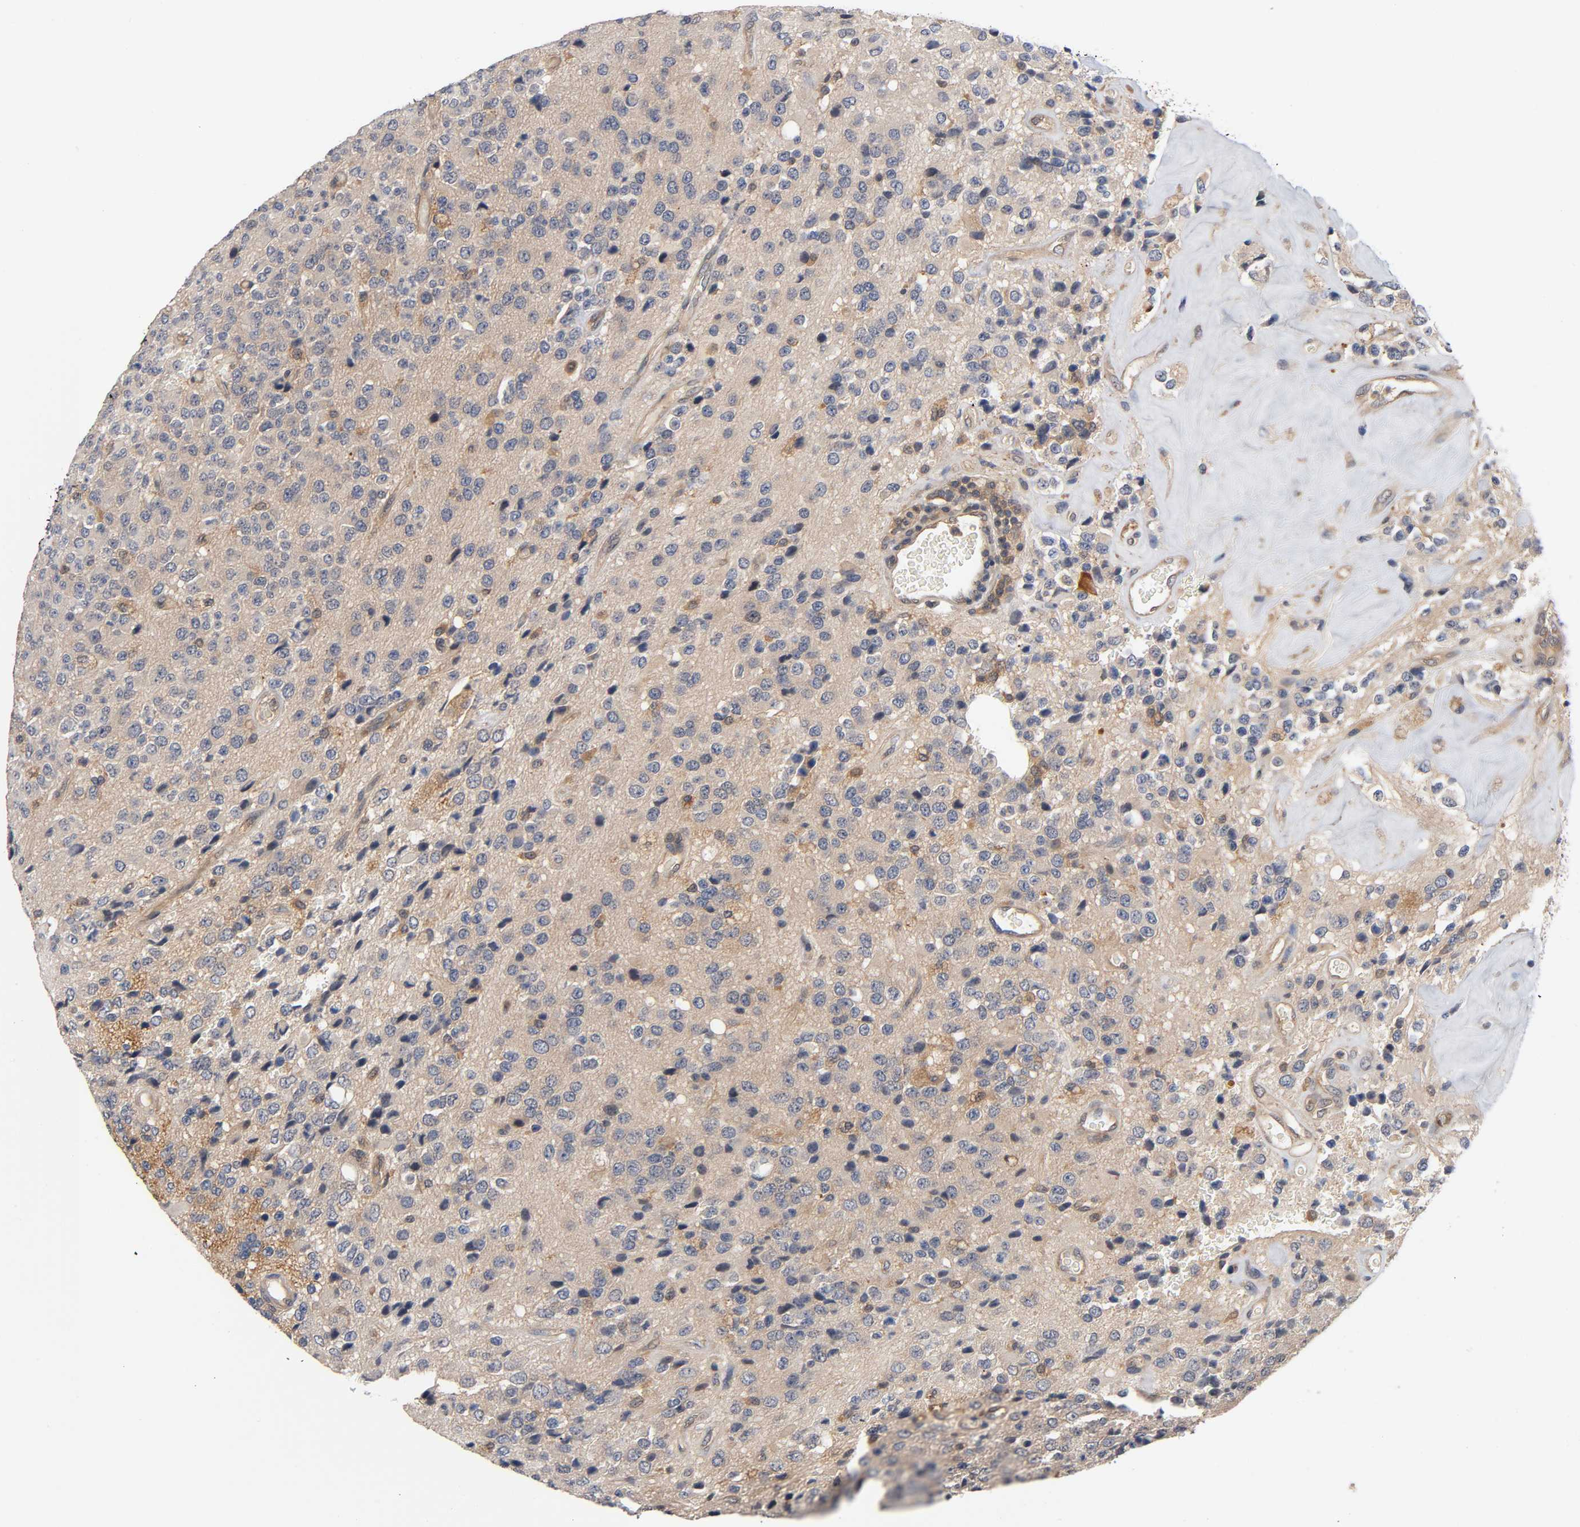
{"staining": {"intensity": "moderate", "quantity": "25%-75%", "location": "cytoplasmic/membranous"}, "tissue": "glioma", "cell_type": "Tumor cells", "image_type": "cancer", "snomed": [{"axis": "morphology", "description": "Glioma, malignant, High grade"}, {"axis": "topography", "description": "pancreas cauda"}], "caption": "This micrograph demonstrates IHC staining of malignant glioma (high-grade), with medium moderate cytoplasmic/membranous expression in about 25%-75% of tumor cells.", "gene": "PRKAB1", "patient": {"sex": "male", "age": 60}}